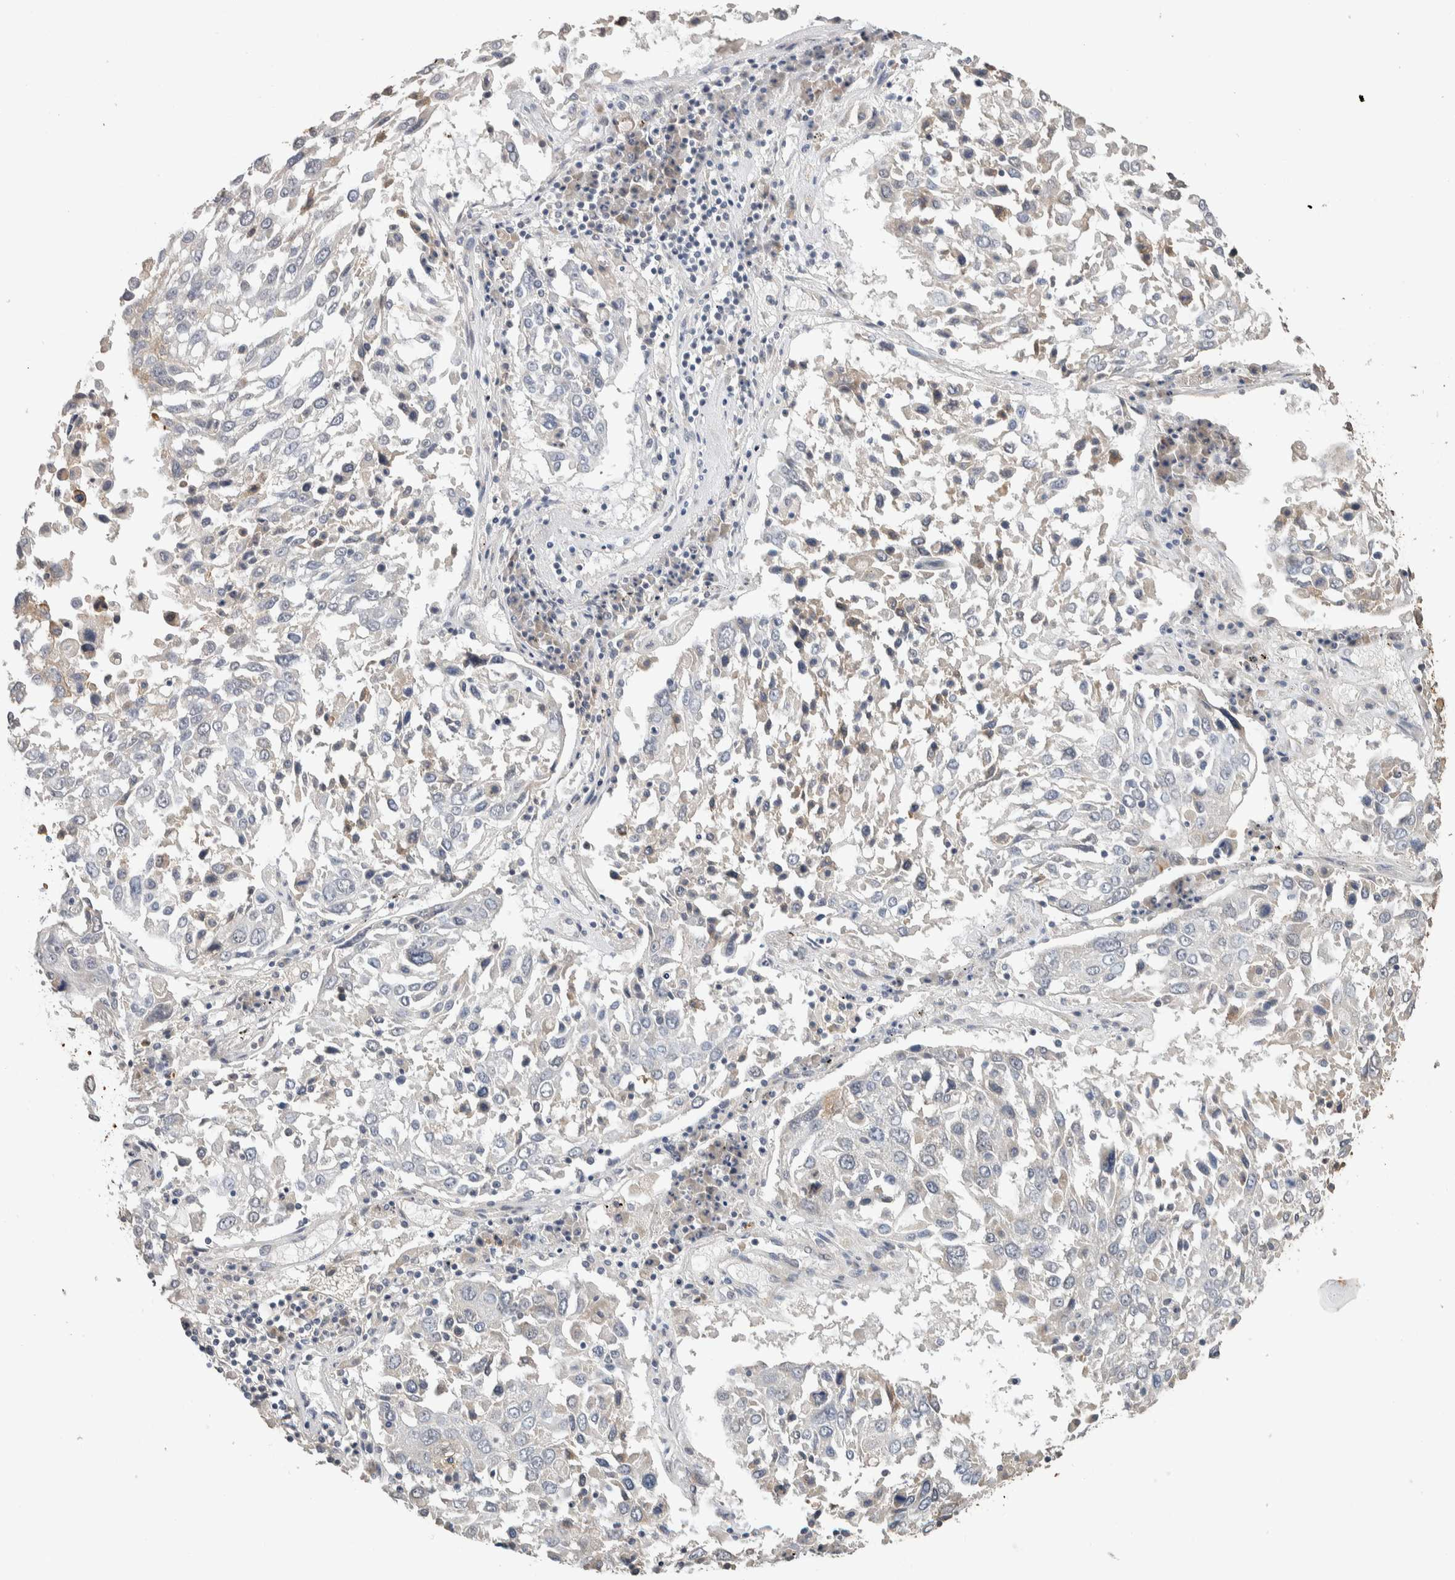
{"staining": {"intensity": "negative", "quantity": "none", "location": "none"}, "tissue": "lung cancer", "cell_type": "Tumor cells", "image_type": "cancer", "snomed": [{"axis": "morphology", "description": "Squamous cell carcinoma, NOS"}, {"axis": "topography", "description": "Lung"}], "caption": "Immunohistochemistry (IHC) of lung cancer demonstrates no staining in tumor cells.", "gene": "CYSRT1", "patient": {"sex": "male", "age": 65}}